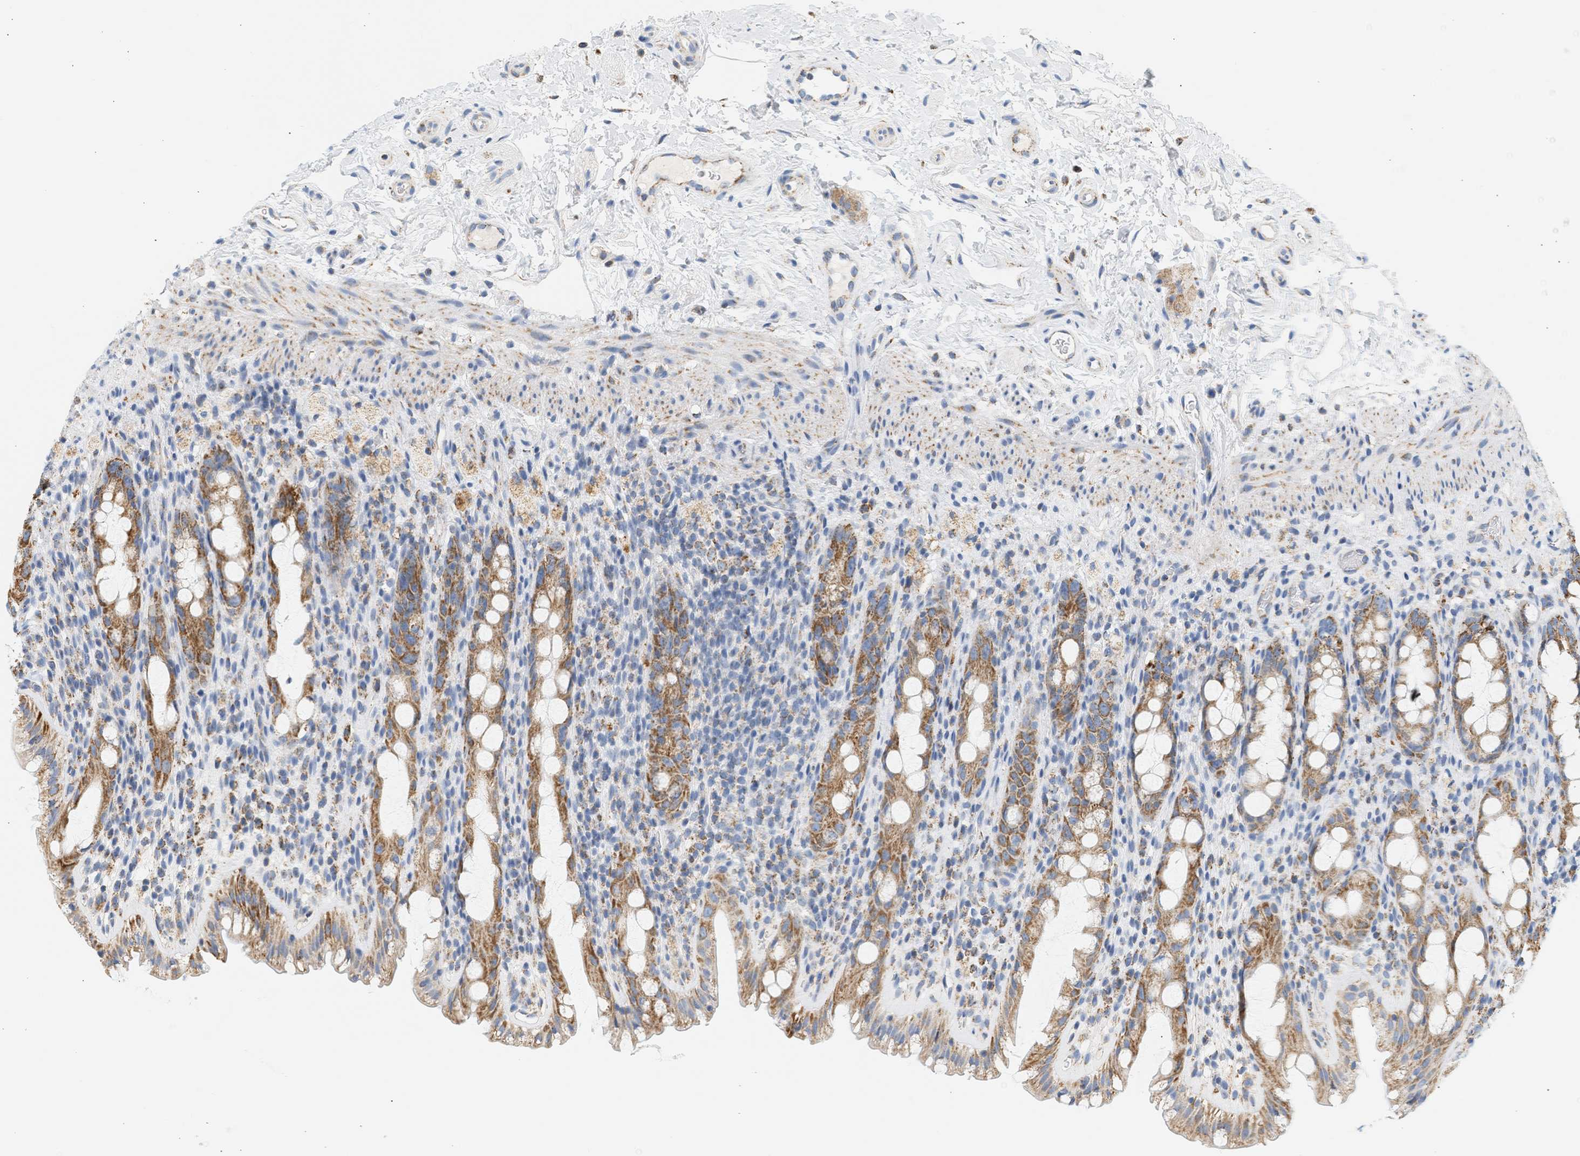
{"staining": {"intensity": "moderate", "quantity": ">75%", "location": "cytoplasmic/membranous"}, "tissue": "rectum", "cell_type": "Glandular cells", "image_type": "normal", "snomed": [{"axis": "morphology", "description": "Normal tissue, NOS"}, {"axis": "topography", "description": "Rectum"}], "caption": "Immunohistochemistry (IHC) image of benign human rectum stained for a protein (brown), which shows medium levels of moderate cytoplasmic/membranous expression in about >75% of glandular cells.", "gene": "GRPEL2", "patient": {"sex": "male", "age": 44}}